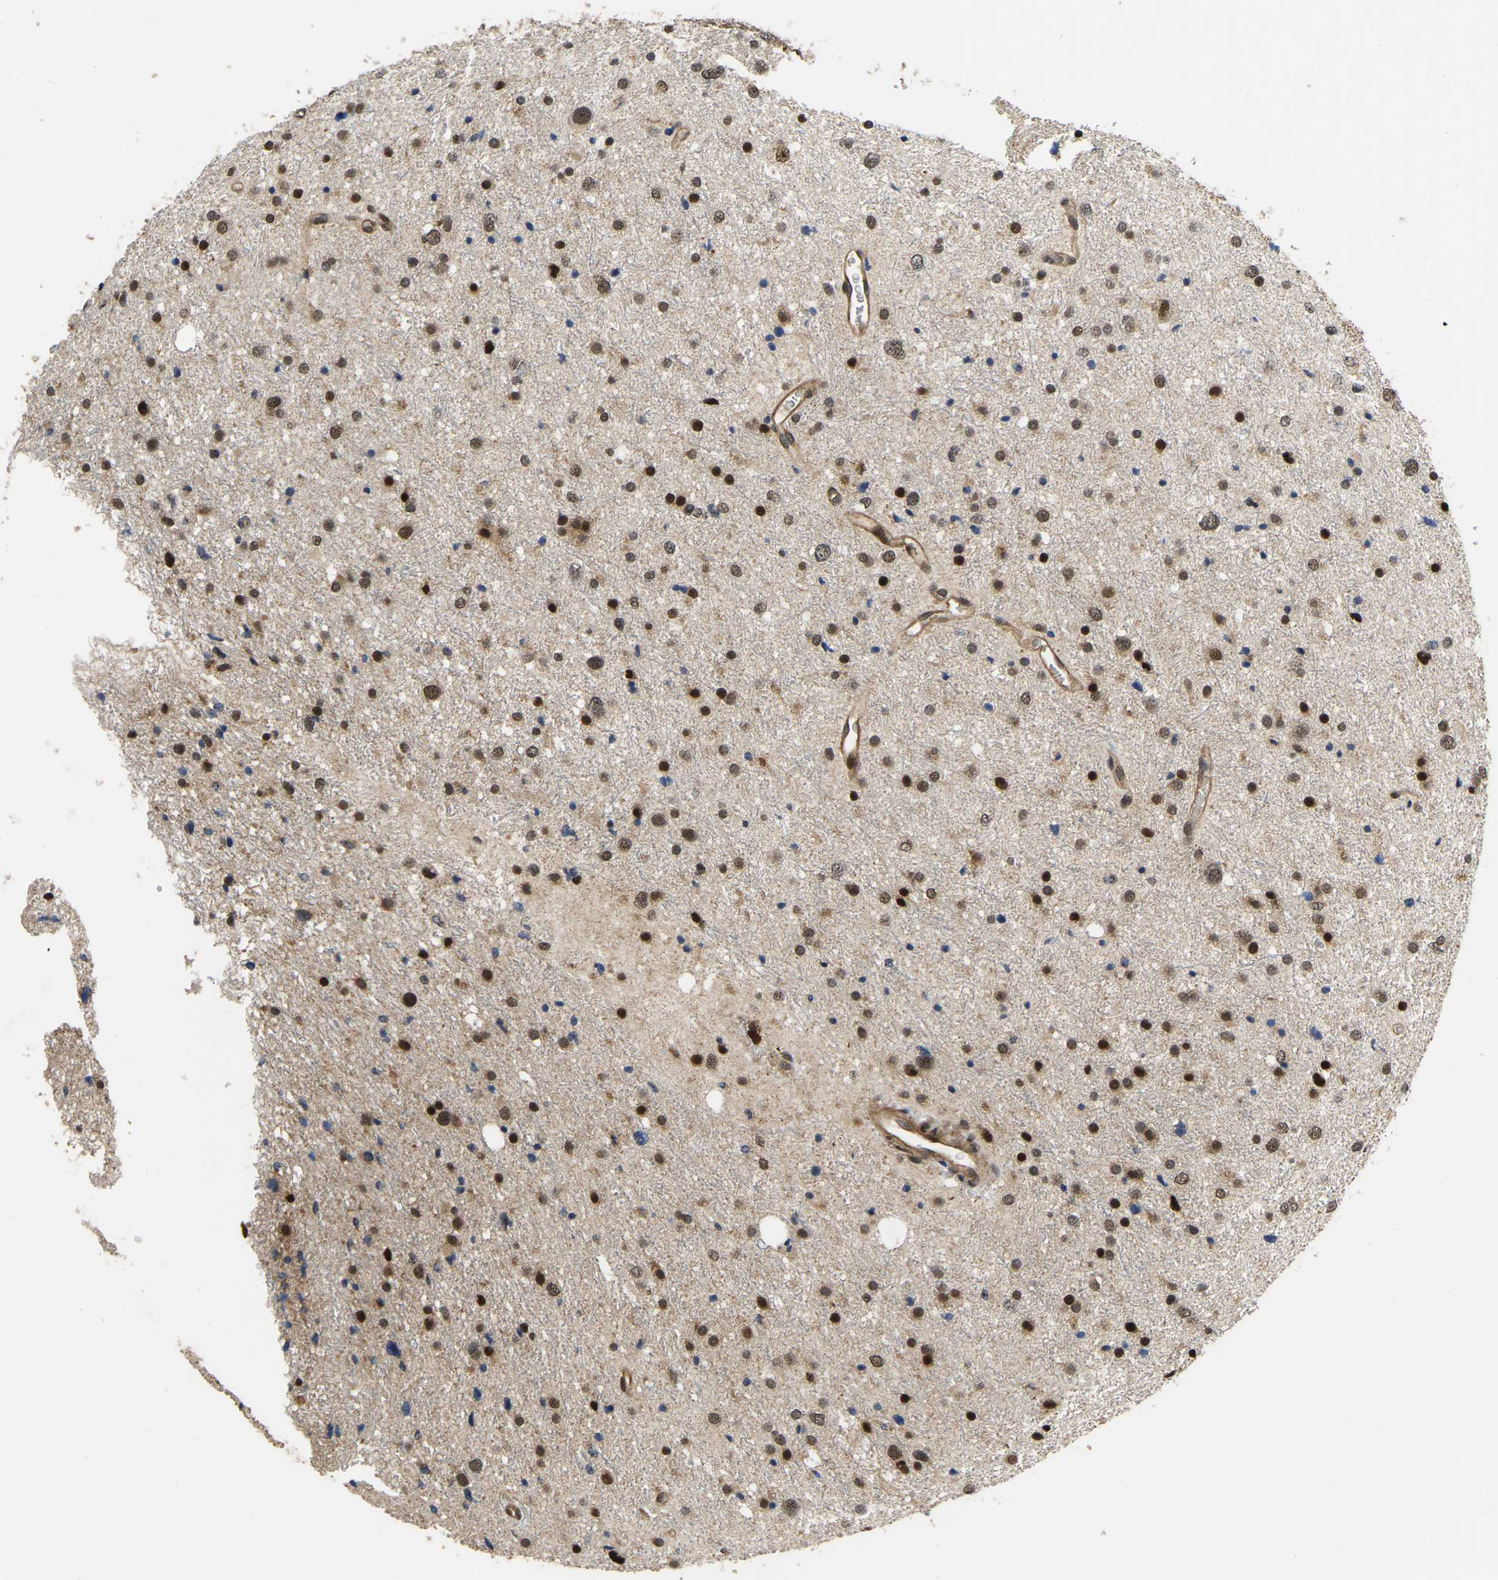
{"staining": {"intensity": "strong", "quantity": "25%-75%", "location": "nuclear"}, "tissue": "glioma", "cell_type": "Tumor cells", "image_type": "cancer", "snomed": [{"axis": "morphology", "description": "Glioma, malignant, Low grade"}, {"axis": "topography", "description": "Brain"}], "caption": "Immunohistochemistry (IHC) (DAB (3,3'-diaminobenzidine)) staining of human malignant glioma (low-grade) shows strong nuclear protein positivity in about 25%-75% of tumor cells.", "gene": "CIAO1", "patient": {"sex": "female", "age": 37}}